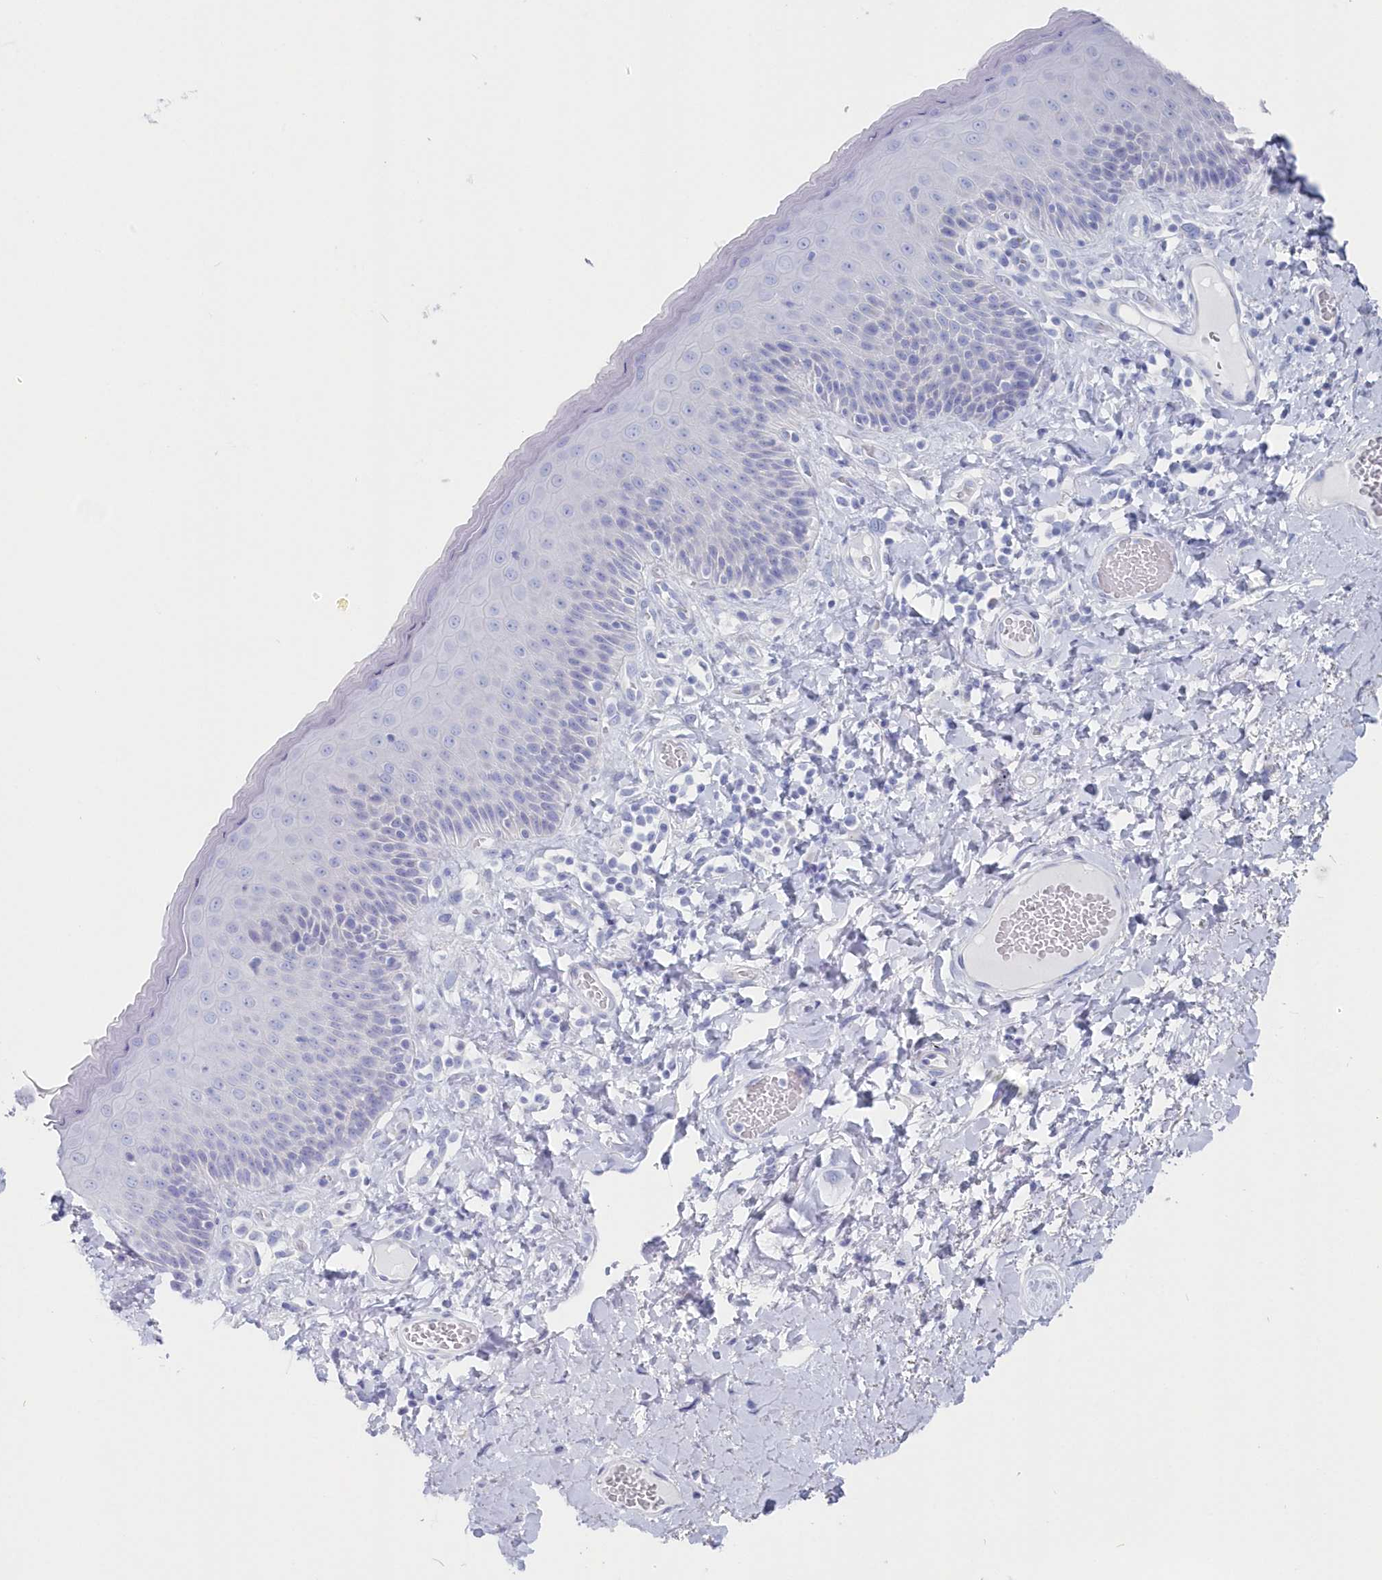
{"staining": {"intensity": "weak", "quantity": "<25%", "location": "cytoplasmic/membranous"}, "tissue": "skin", "cell_type": "Epidermal cells", "image_type": "normal", "snomed": [{"axis": "morphology", "description": "Normal tissue, NOS"}, {"axis": "topography", "description": "Anal"}], "caption": "A high-resolution micrograph shows immunohistochemistry (IHC) staining of unremarkable skin, which shows no significant expression in epidermal cells.", "gene": "CSNK1G2", "patient": {"sex": "male", "age": 69}}